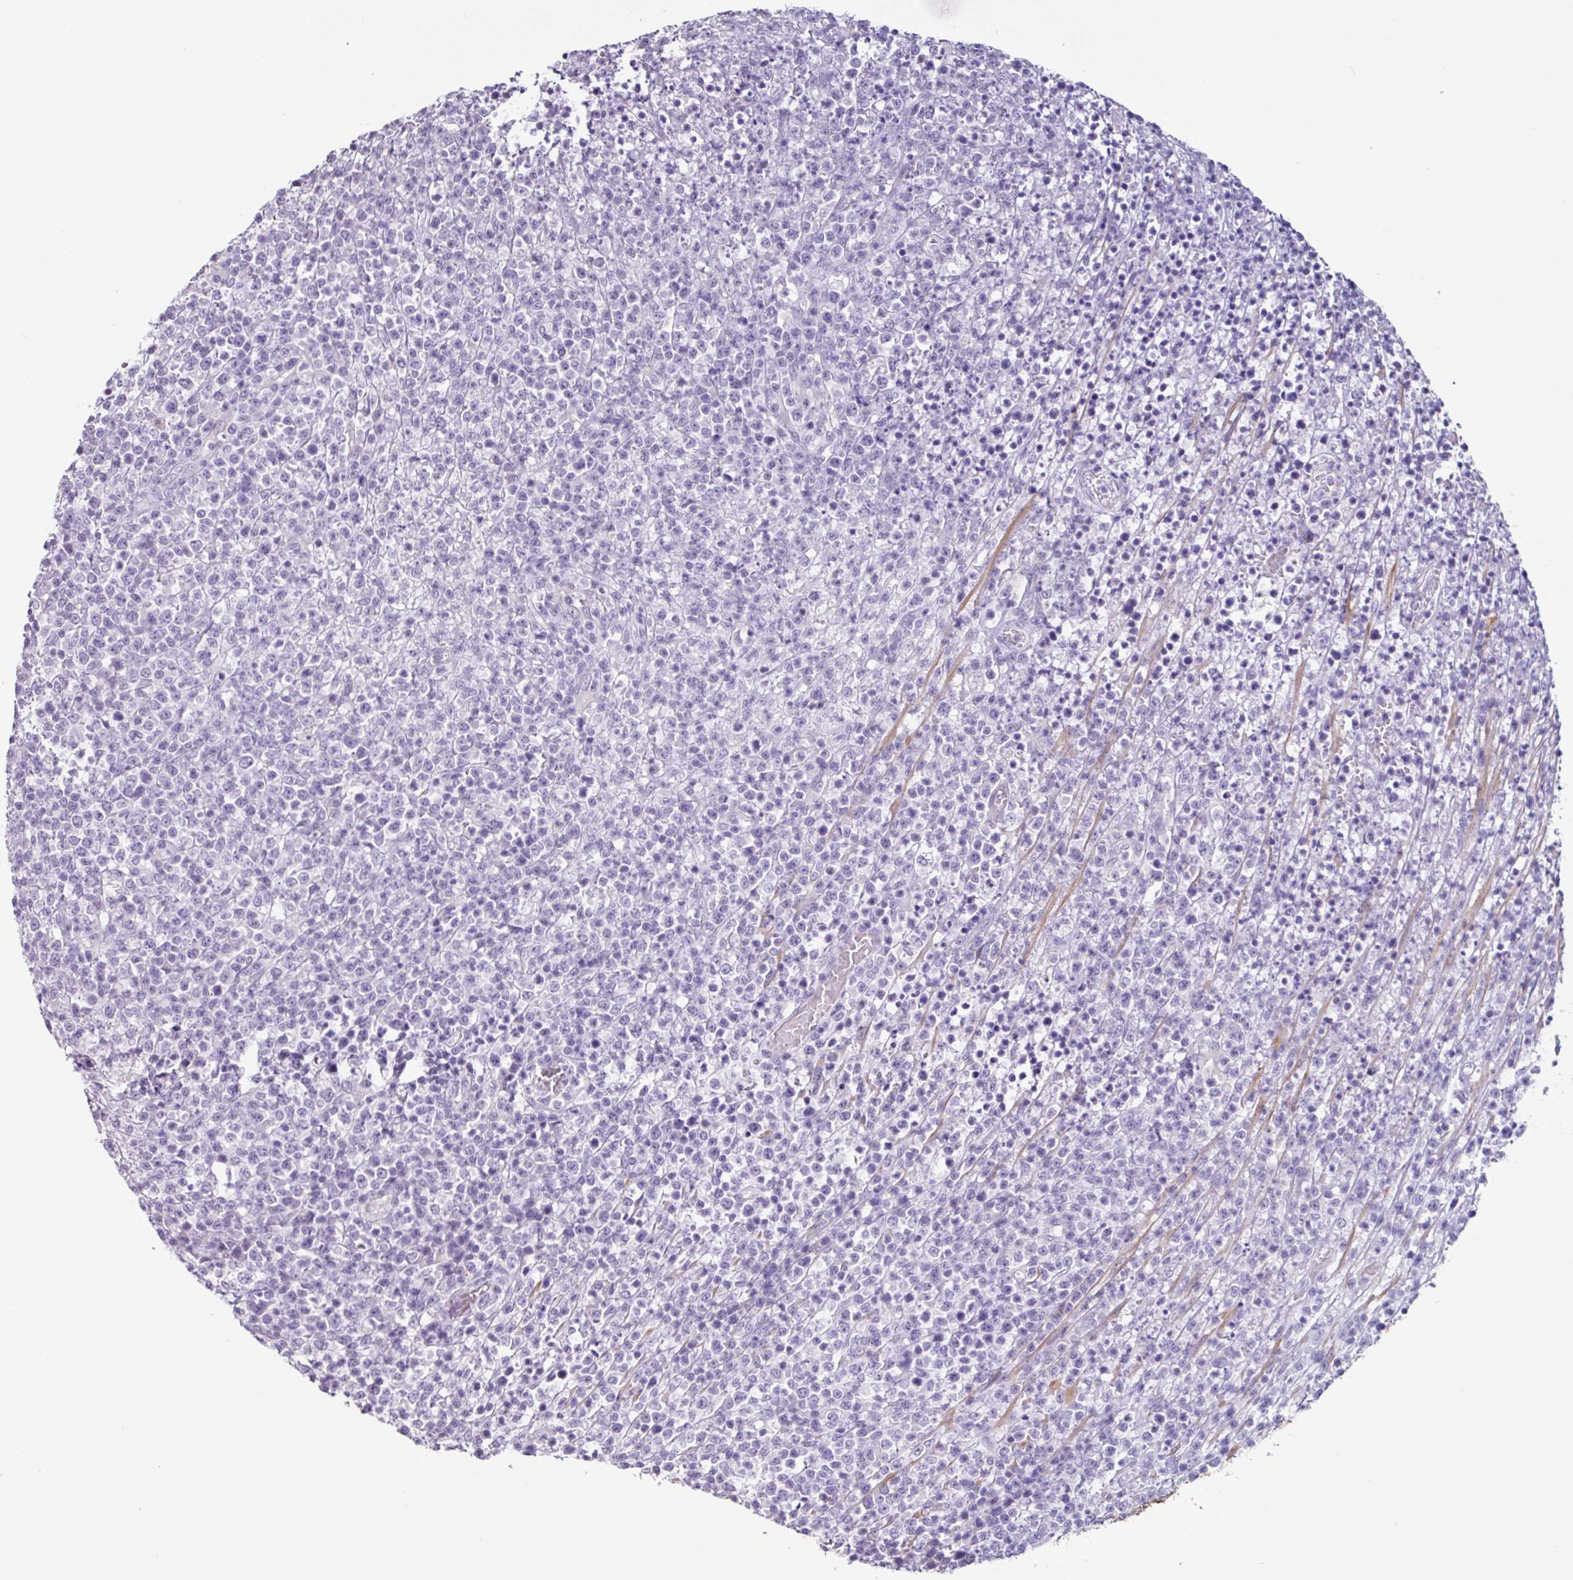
{"staining": {"intensity": "negative", "quantity": "none", "location": "none"}, "tissue": "lymphoma", "cell_type": "Tumor cells", "image_type": "cancer", "snomed": [{"axis": "morphology", "description": "Malignant lymphoma, non-Hodgkin's type, High grade"}, {"axis": "topography", "description": "Colon"}], "caption": "High-grade malignant lymphoma, non-Hodgkin's type was stained to show a protein in brown. There is no significant expression in tumor cells.", "gene": "OTX1", "patient": {"sex": "female", "age": 53}}